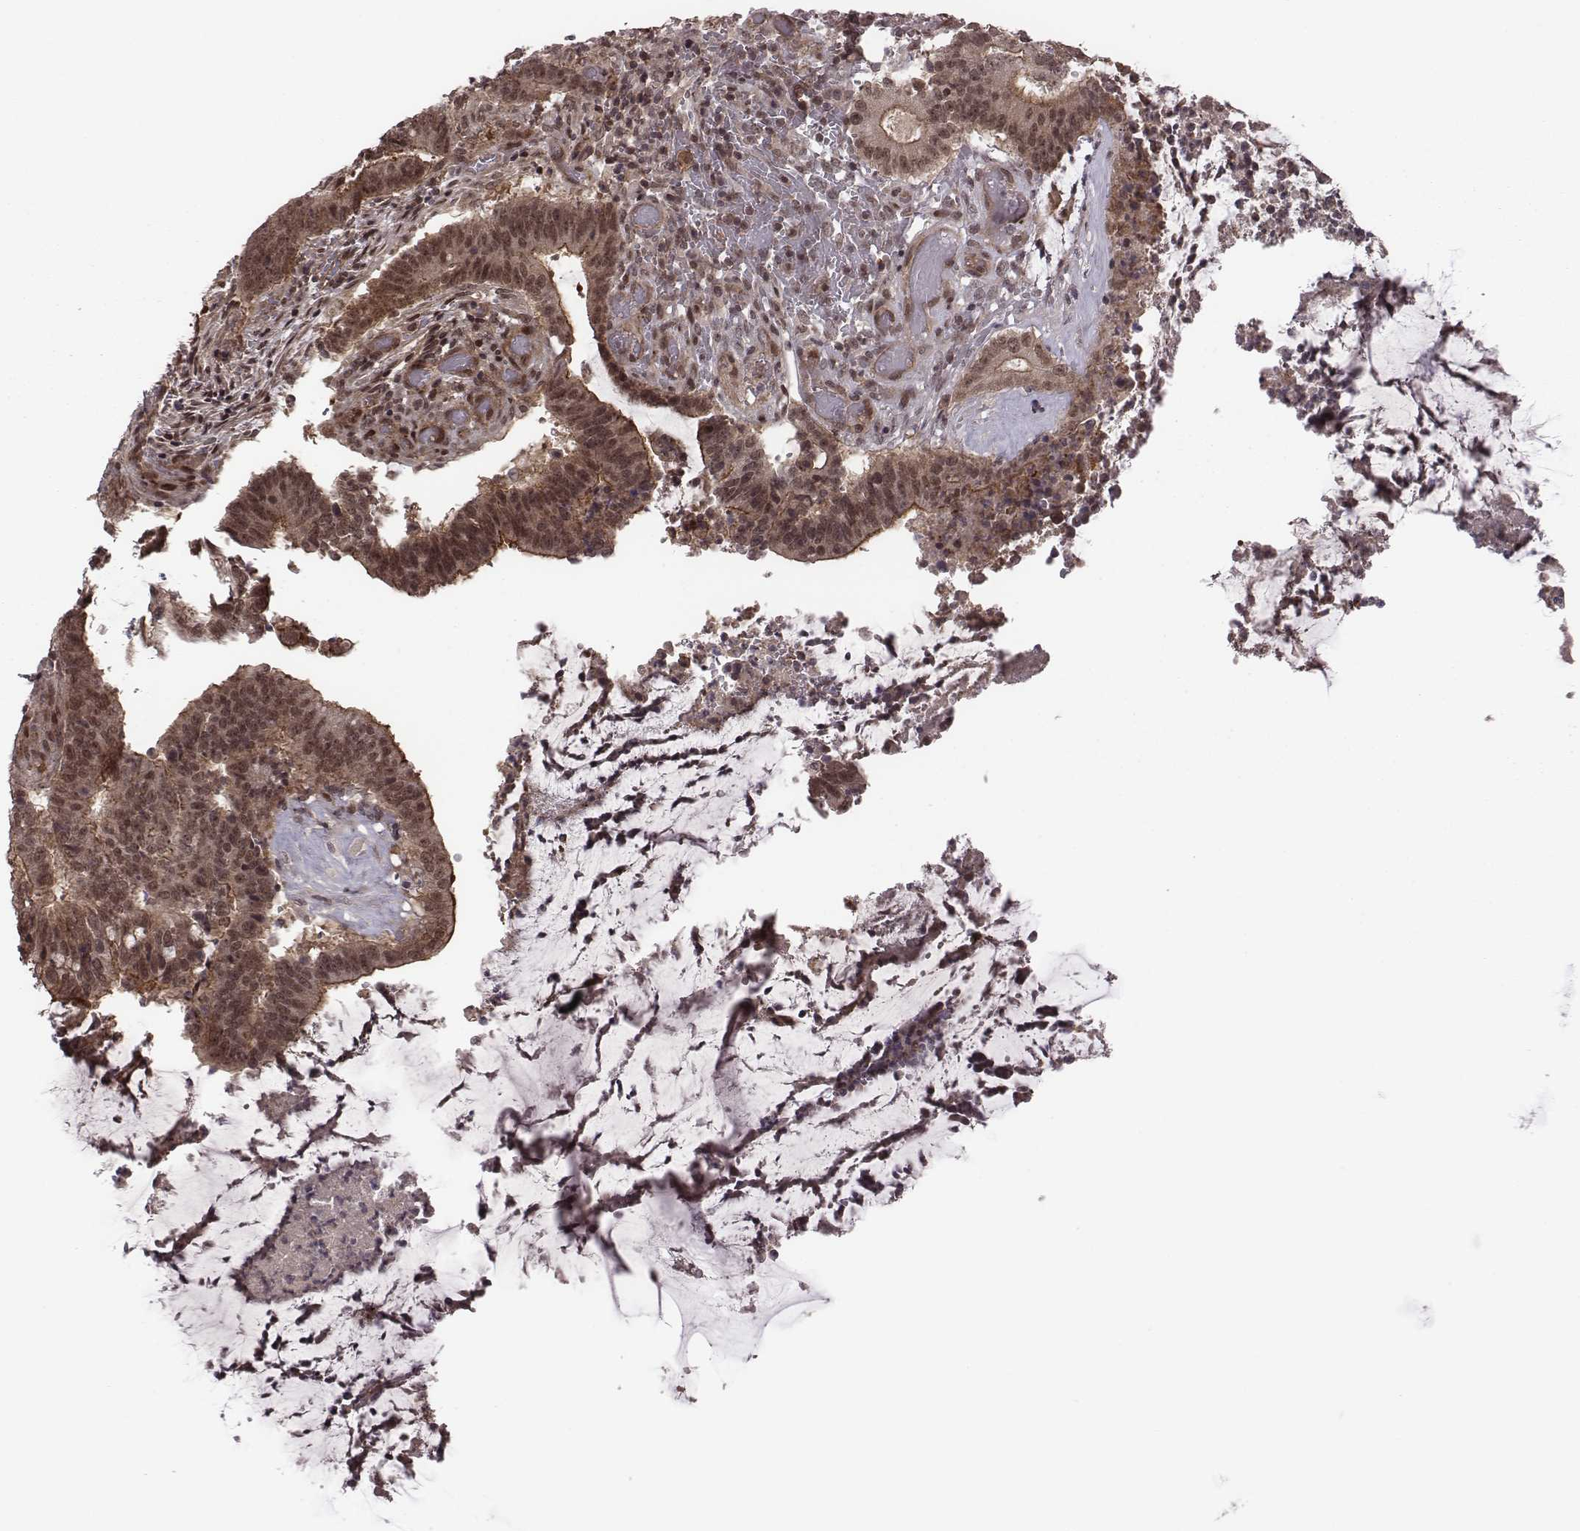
{"staining": {"intensity": "weak", "quantity": ">75%", "location": "cytoplasmic/membranous,nuclear"}, "tissue": "colorectal cancer", "cell_type": "Tumor cells", "image_type": "cancer", "snomed": [{"axis": "morphology", "description": "Adenocarcinoma, NOS"}, {"axis": "topography", "description": "Colon"}], "caption": "Protein expression by IHC demonstrates weak cytoplasmic/membranous and nuclear positivity in about >75% of tumor cells in colorectal adenocarcinoma.", "gene": "RPL3", "patient": {"sex": "female", "age": 43}}